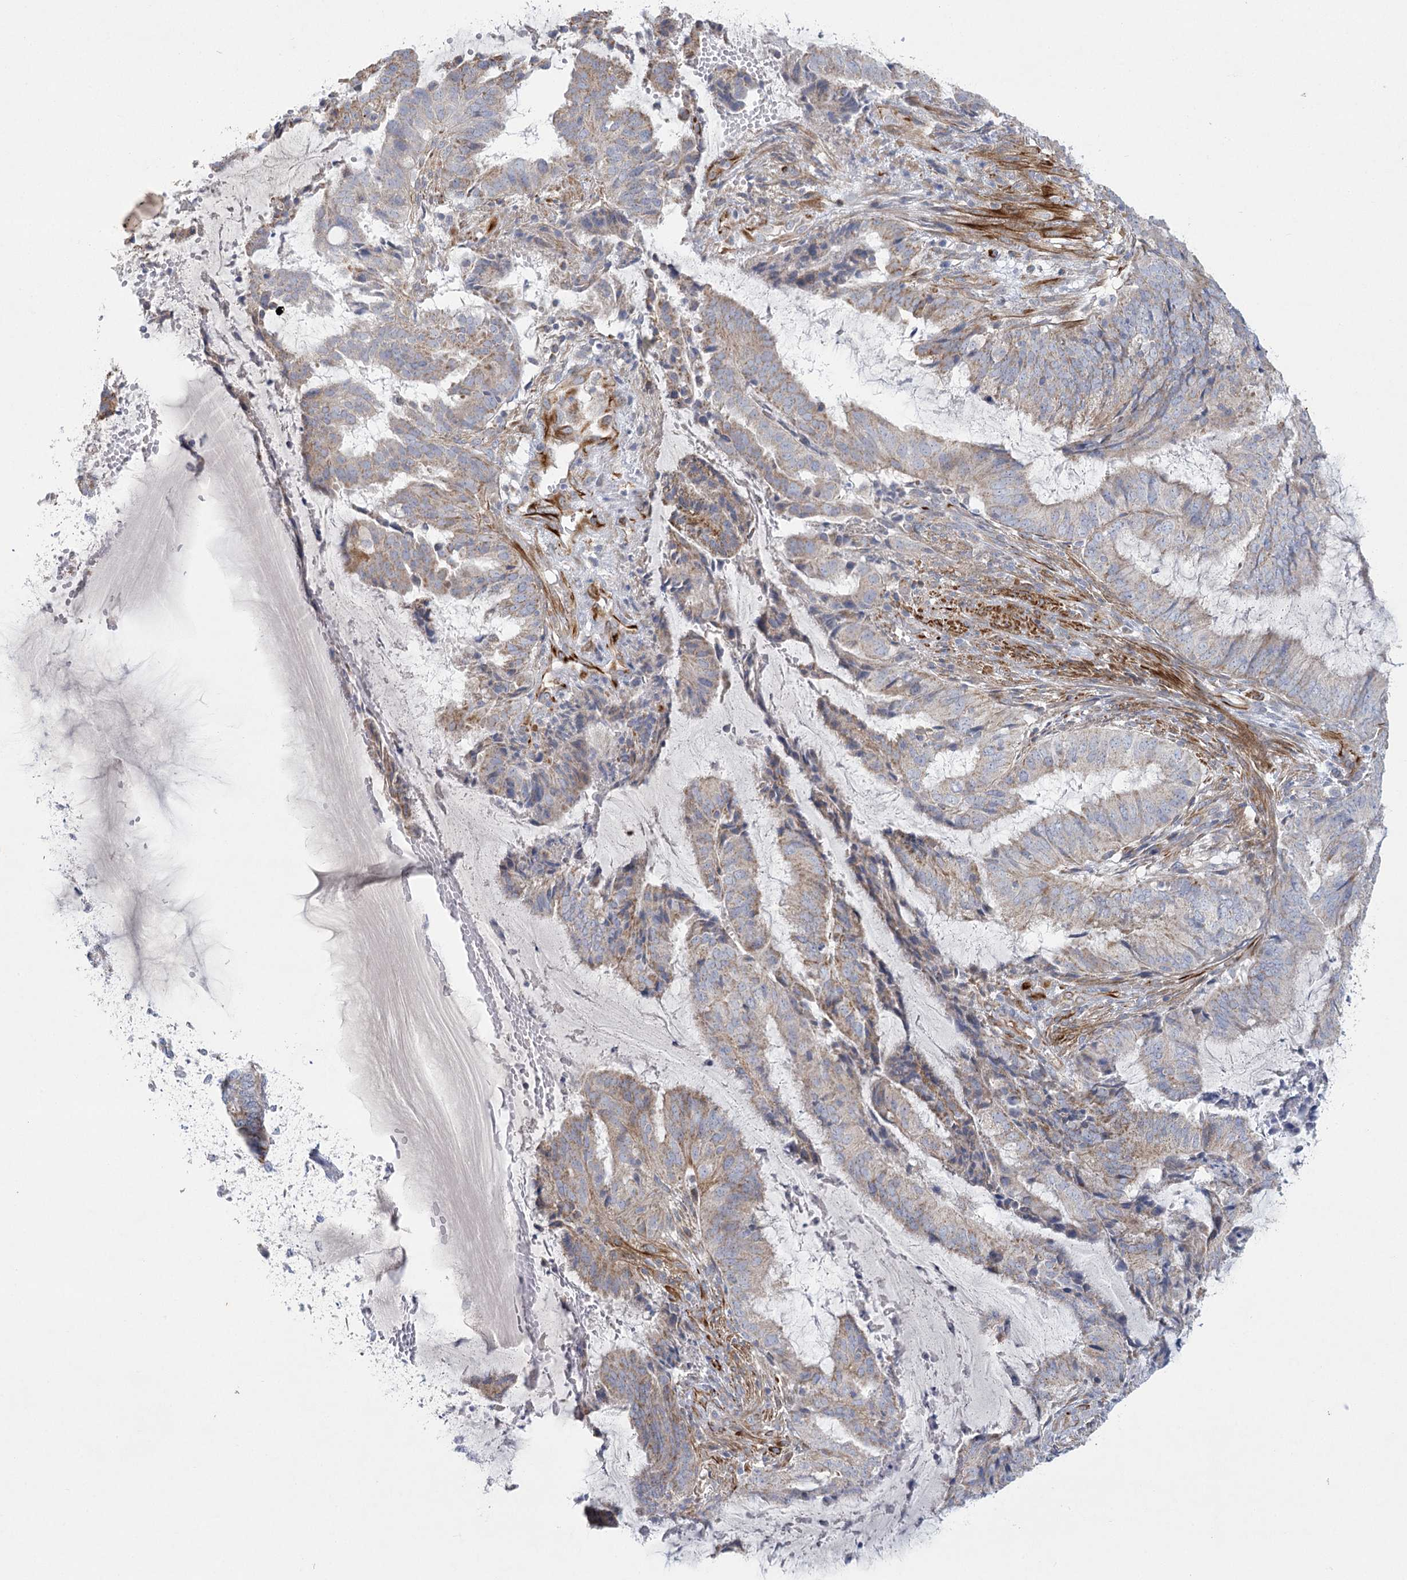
{"staining": {"intensity": "weak", "quantity": "25%-75%", "location": "cytoplasmic/membranous"}, "tissue": "endometrial cancer", "cell_type": "Tumor cells", "image_type": "cancer", "snomed": [{"axis": "morphology", "description": "Adenocarcinoma, NOS"}, {"axis": "topography", "description": "Endometrium"}], "caption": "An image of human endometrial cancer stained for a protein displays weak cytoplasmic/membranous brown staining in tumor cells.", "gene": "DHTKD1", "patient": {"sex": "female", "age": 51}}